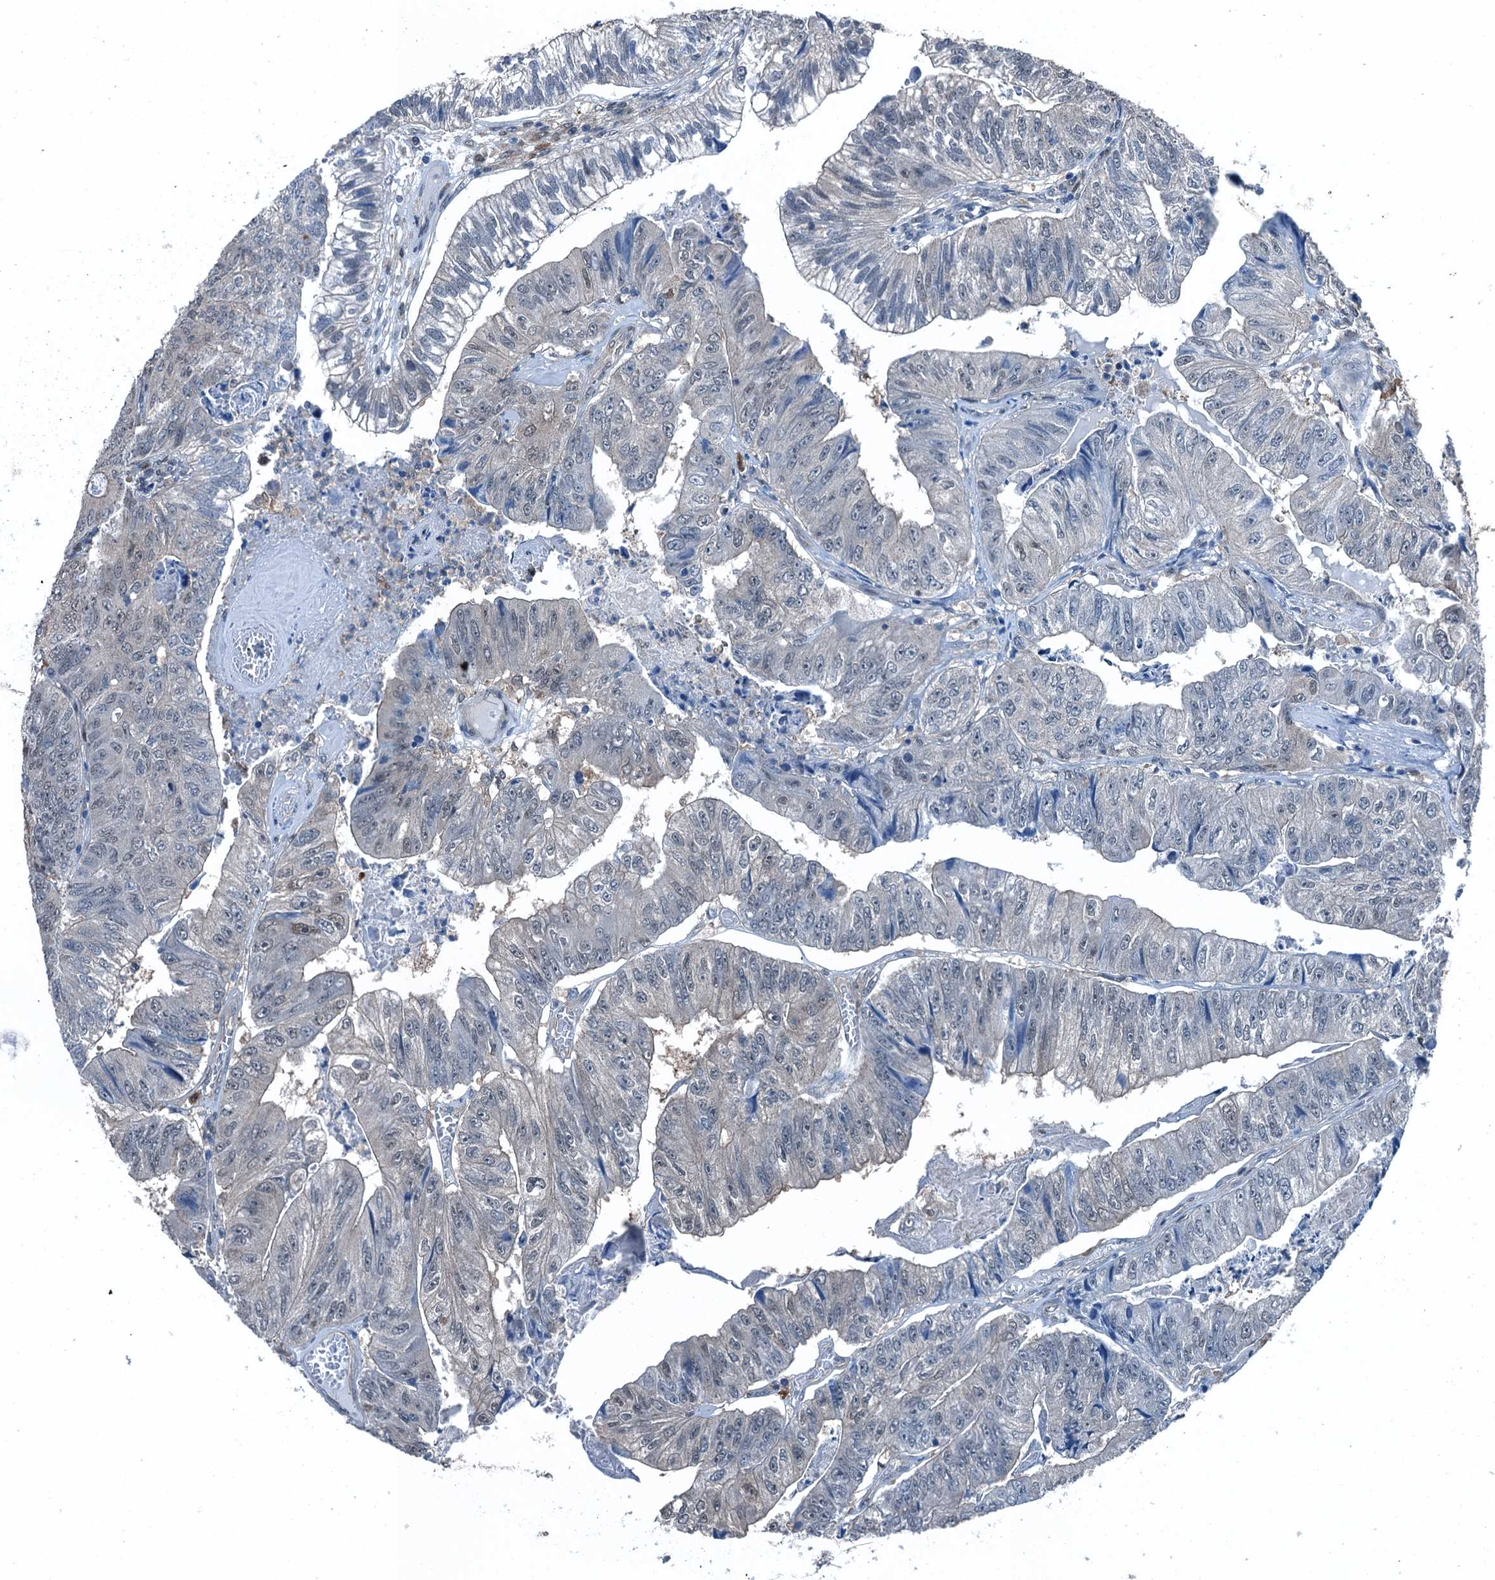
{"staining": {"intensity": "negative", "quantity": "none", "location": "none"}, "tissue": "colorectal cancer", "cell_type": "Tumor cells", "image_type": "cancer", "snomed": [{"axis": "morphology", "description": "Adenocarcinoma, NOS"}, {"axis": "topography", "description": "Colon"}], "caption": "High power microscopy photomicrograph of an immunohistochemistry micrograph of colorectal adenocarcinoma, revealing no significant expression in tumor cells.", "gene": "RNH1", "patient": {"sex": "female", "age": 67}}